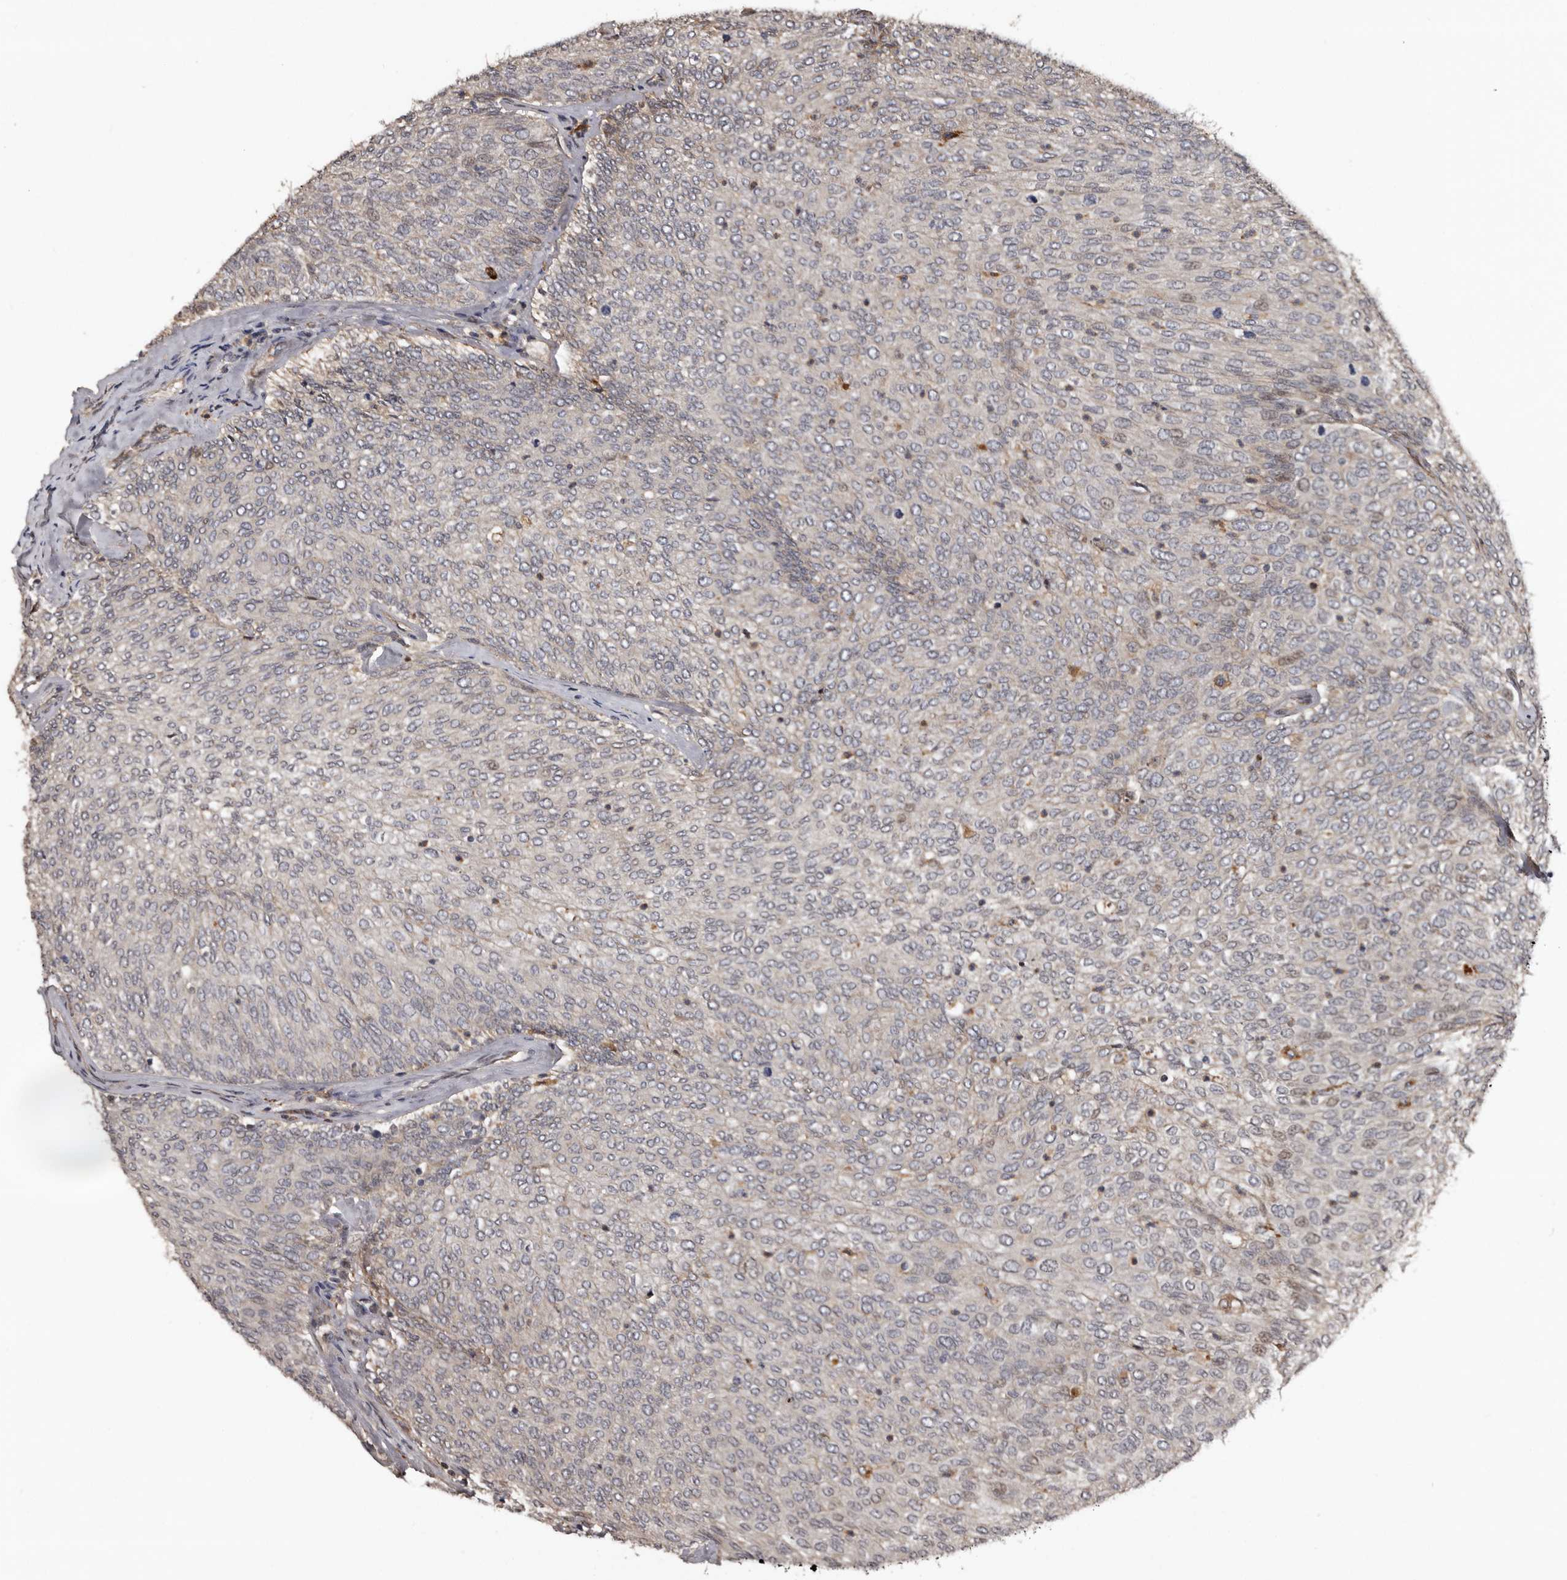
{"staining": {"intensity": "negative", "quantity": "none", "location": "none"}, "tissue": "urothelial cancer", "cell_type": "Tumor cells", "image_type": "cancer", "snomed": [{"axis": "morphology", "description": "Urothelial carcinoma, Low grade"}, {"axis": "topography", "description": "Urinary bladder"}], "caption": "An IHC photomicrograph of urothelial cancer is shown. There is no staining in tumor cells of urothelial cancer.", "gene": "SERTAD4", "patient": {"sex": "female", "age": 79}}